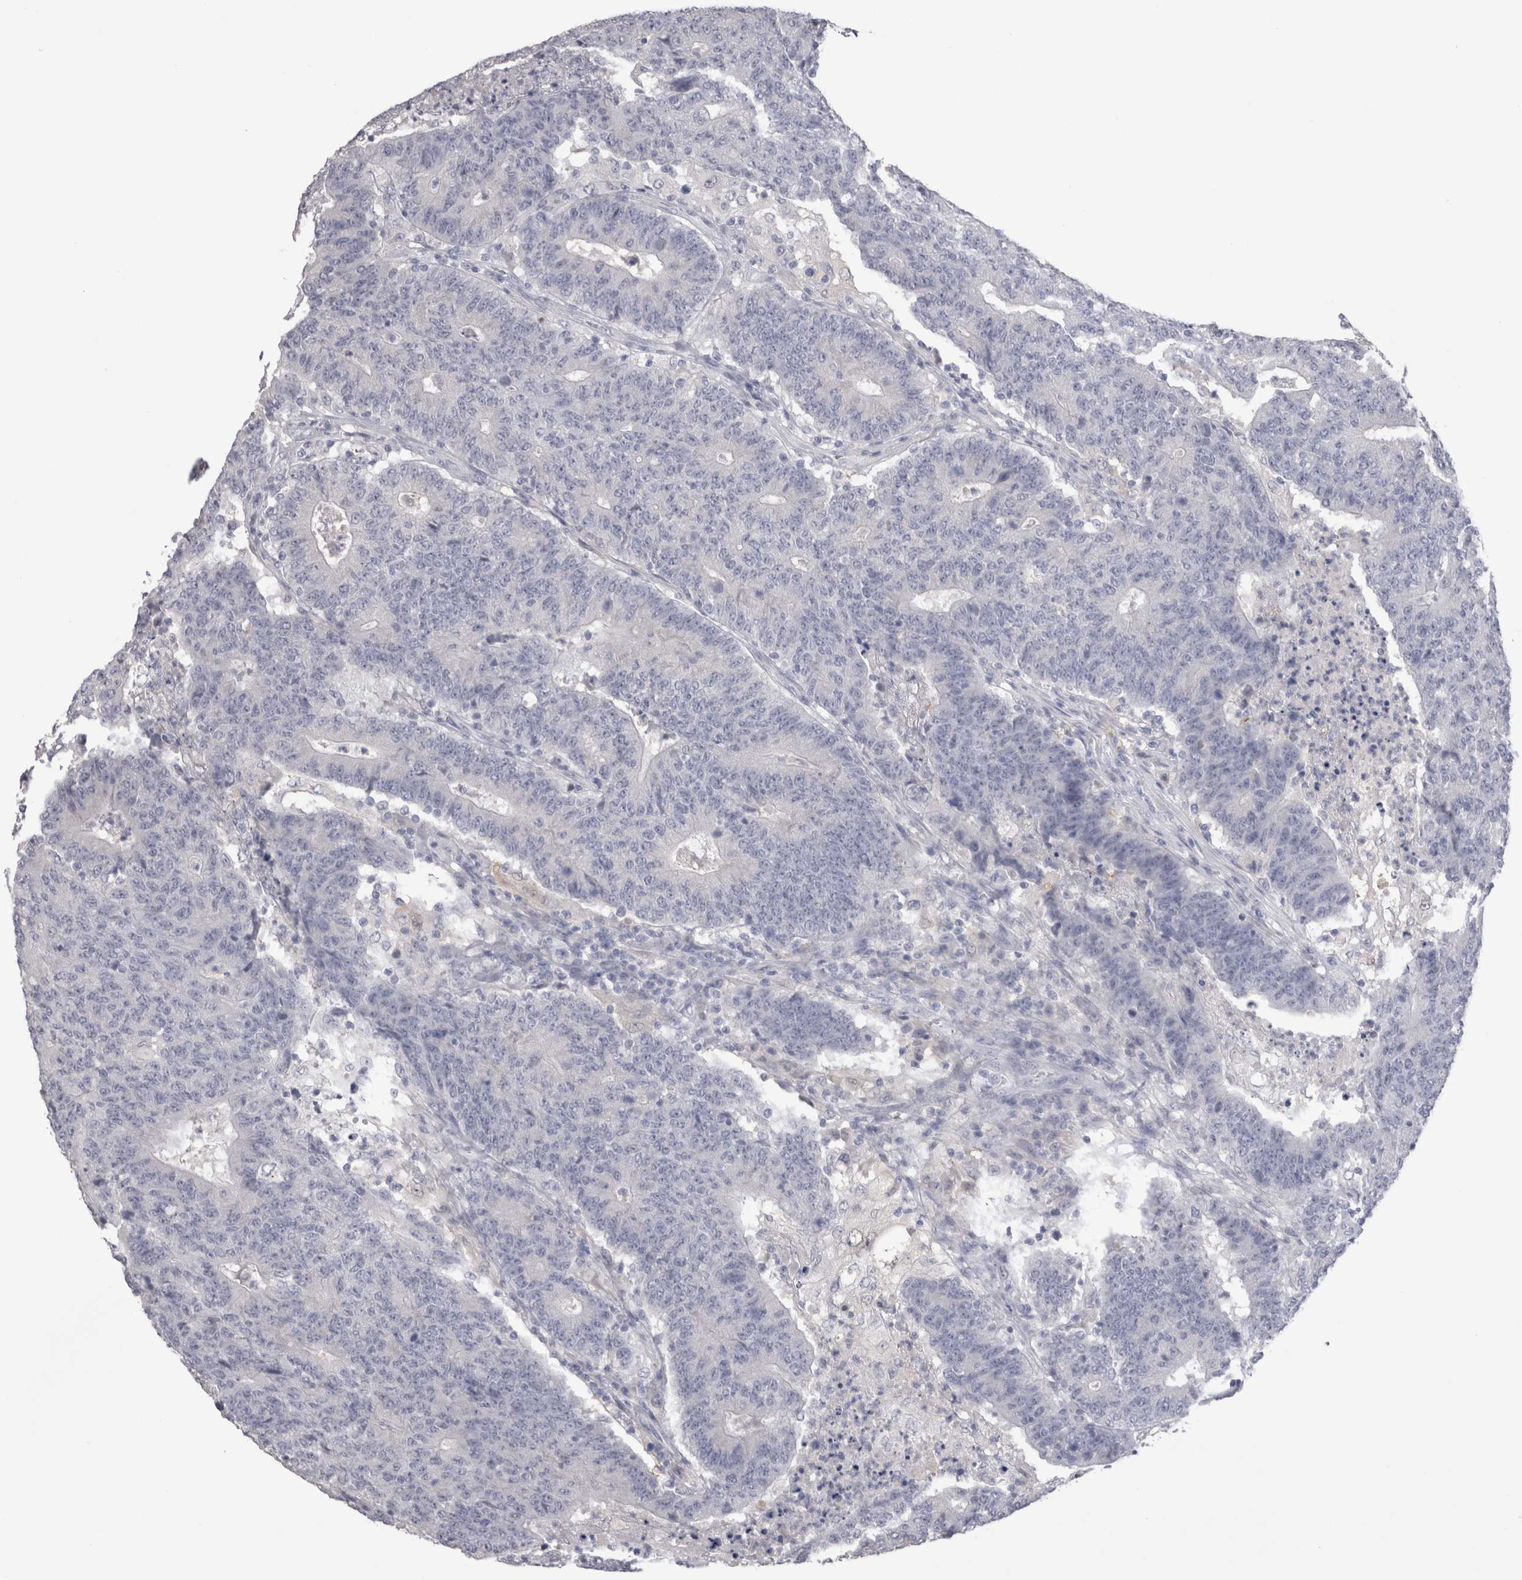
{"staining": {"intensity": "negative", "quantity": "none", "location": "none"}, "tissue": "colorectal cancer", "cell_type": "Tumor cells", "image_type": "cancer", "snomed": [{"axis": "morphology", "description": "Normal tissue, NOS"}, {"axis": "morphology", "description": "Adenocarcinoma, NOS"}, {"axis": "topography", "description": "Colon"}], "caption": "The IHC histopathology image has no significant staining in tumor cells of colorectal cancer tissue. Brightfield microscopy of IHC stained with DAB (3,3'-diaminobenzidine) (brown) and hematoxylin (blue), captured at high magnification.", "gene": "SUCNR1", "patient": {"sex": "female", "age": 75}}